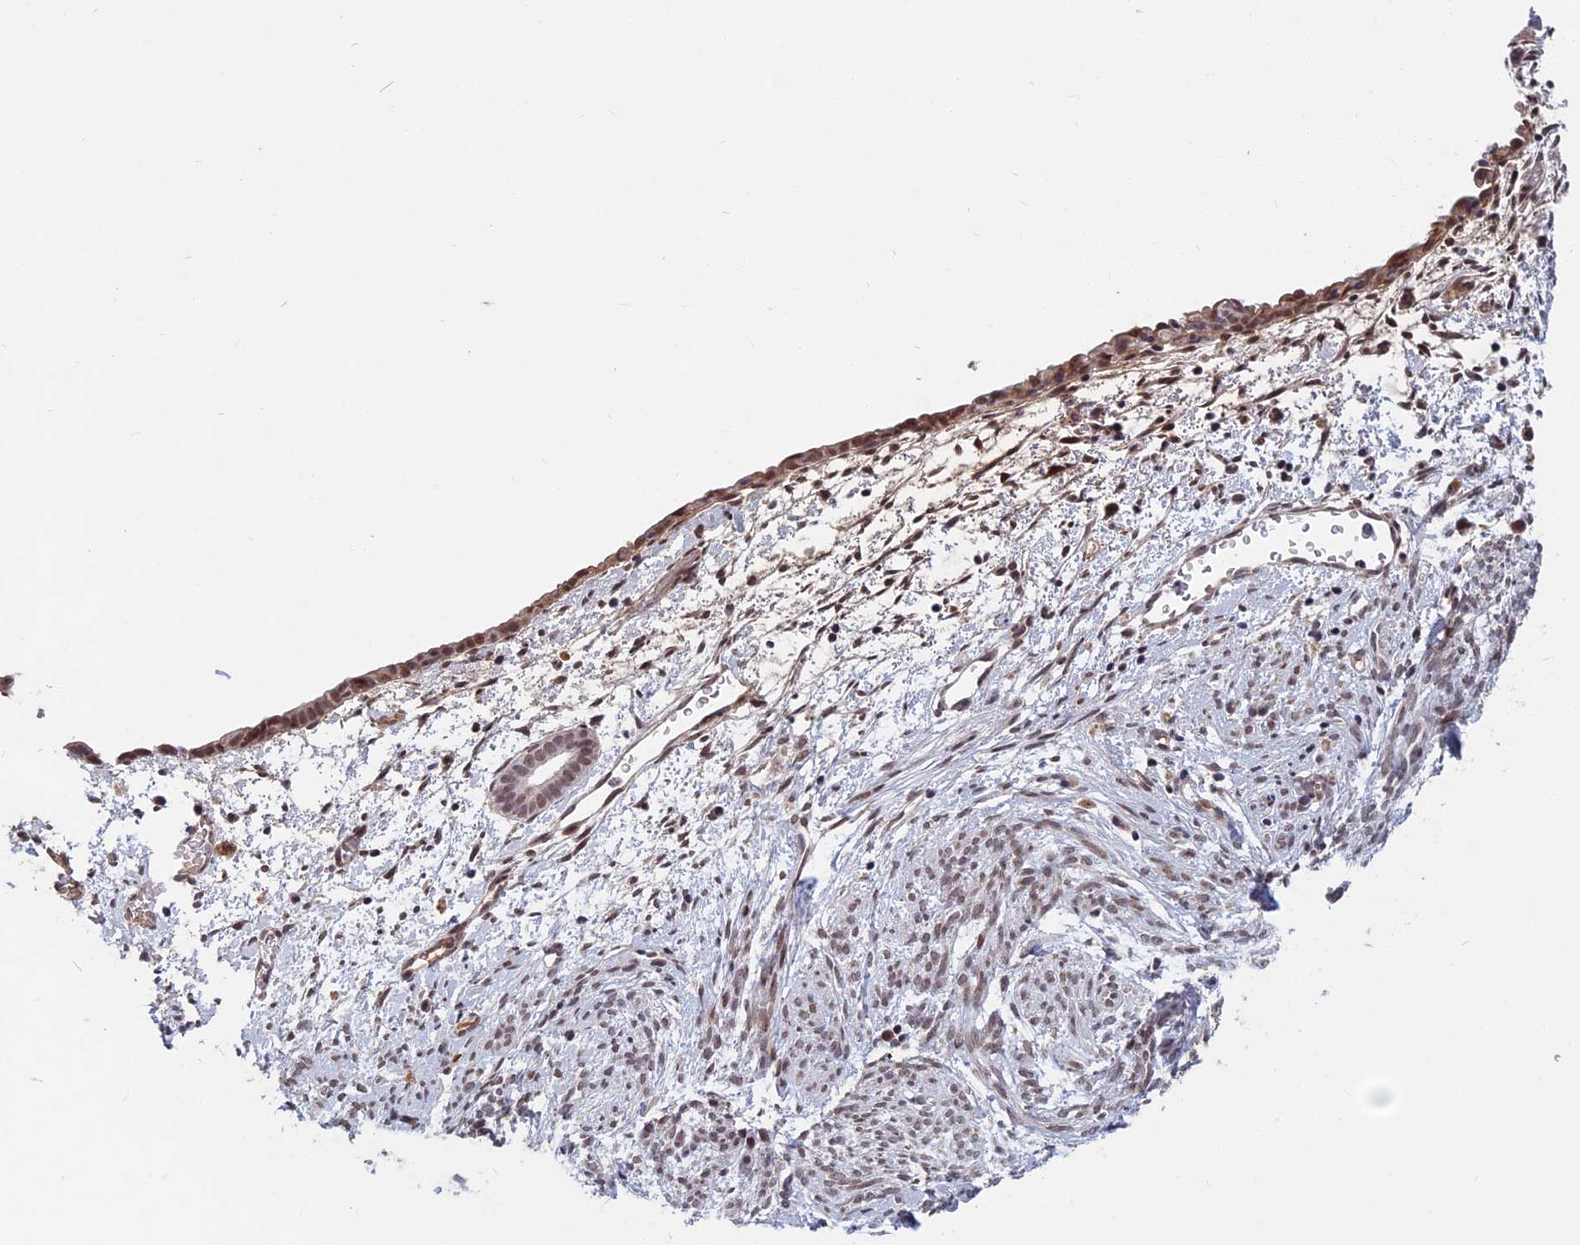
{"staining": {"intensity": "weak", "quantity": "<25%", "location": "nuclear"}, "tissue": "endometrium", "cell_type": "Cells in endometrial stroma", "image_type": "normal", "snomed": [{"axis": "morphology", "description": "Normal tissue, NOS"}, {"axis": "morphology", "description": "Adenocarcinoma, NOS"}, {"axis": "topography", "description": "Endometrium"}], "caption": "DAB (3,3'-diaminobenzidine) immunohistochemical staining of unremarkable endometrium reveals no significant positivity in cells in endometrial stroma.", "gene": "CDC7", "patient": {"sex": "female", "age": 57}}